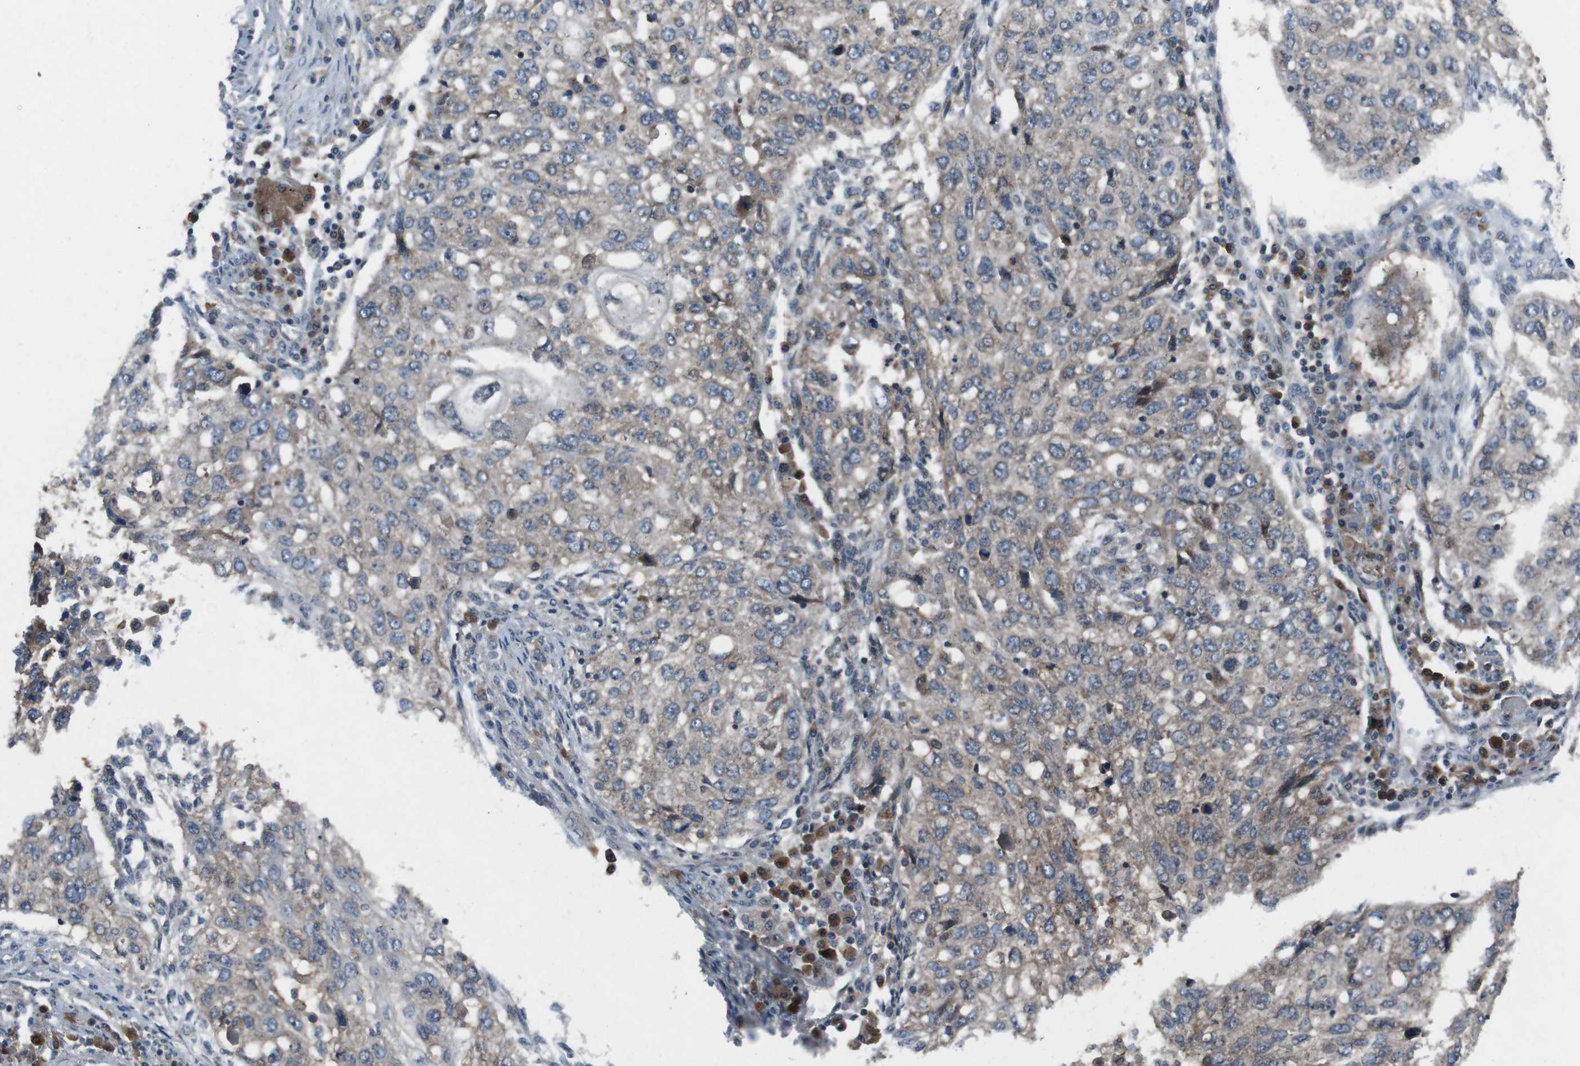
{"staining": {"intensity": "weak", "quantity": ">75%", "location": "cytoplasmic/membranous"}, "tissue": "lung cancer", "cell_type": "Tumor cells", "image_type": "cancer", "snomed": [{"axis": "morphology", "description": "Squamous cell carcinoma, NOS"}, {"axis": "topography", "description": "Lung"}], "caption": "There is low levels of weak cytoplasmic/membranous expression in tumor cells of lung cancer, as demonstrated by immunohistochemical staining (brown color).", "gene": "SLC22A23", "patient": {"sex": "female", "age": 63}}